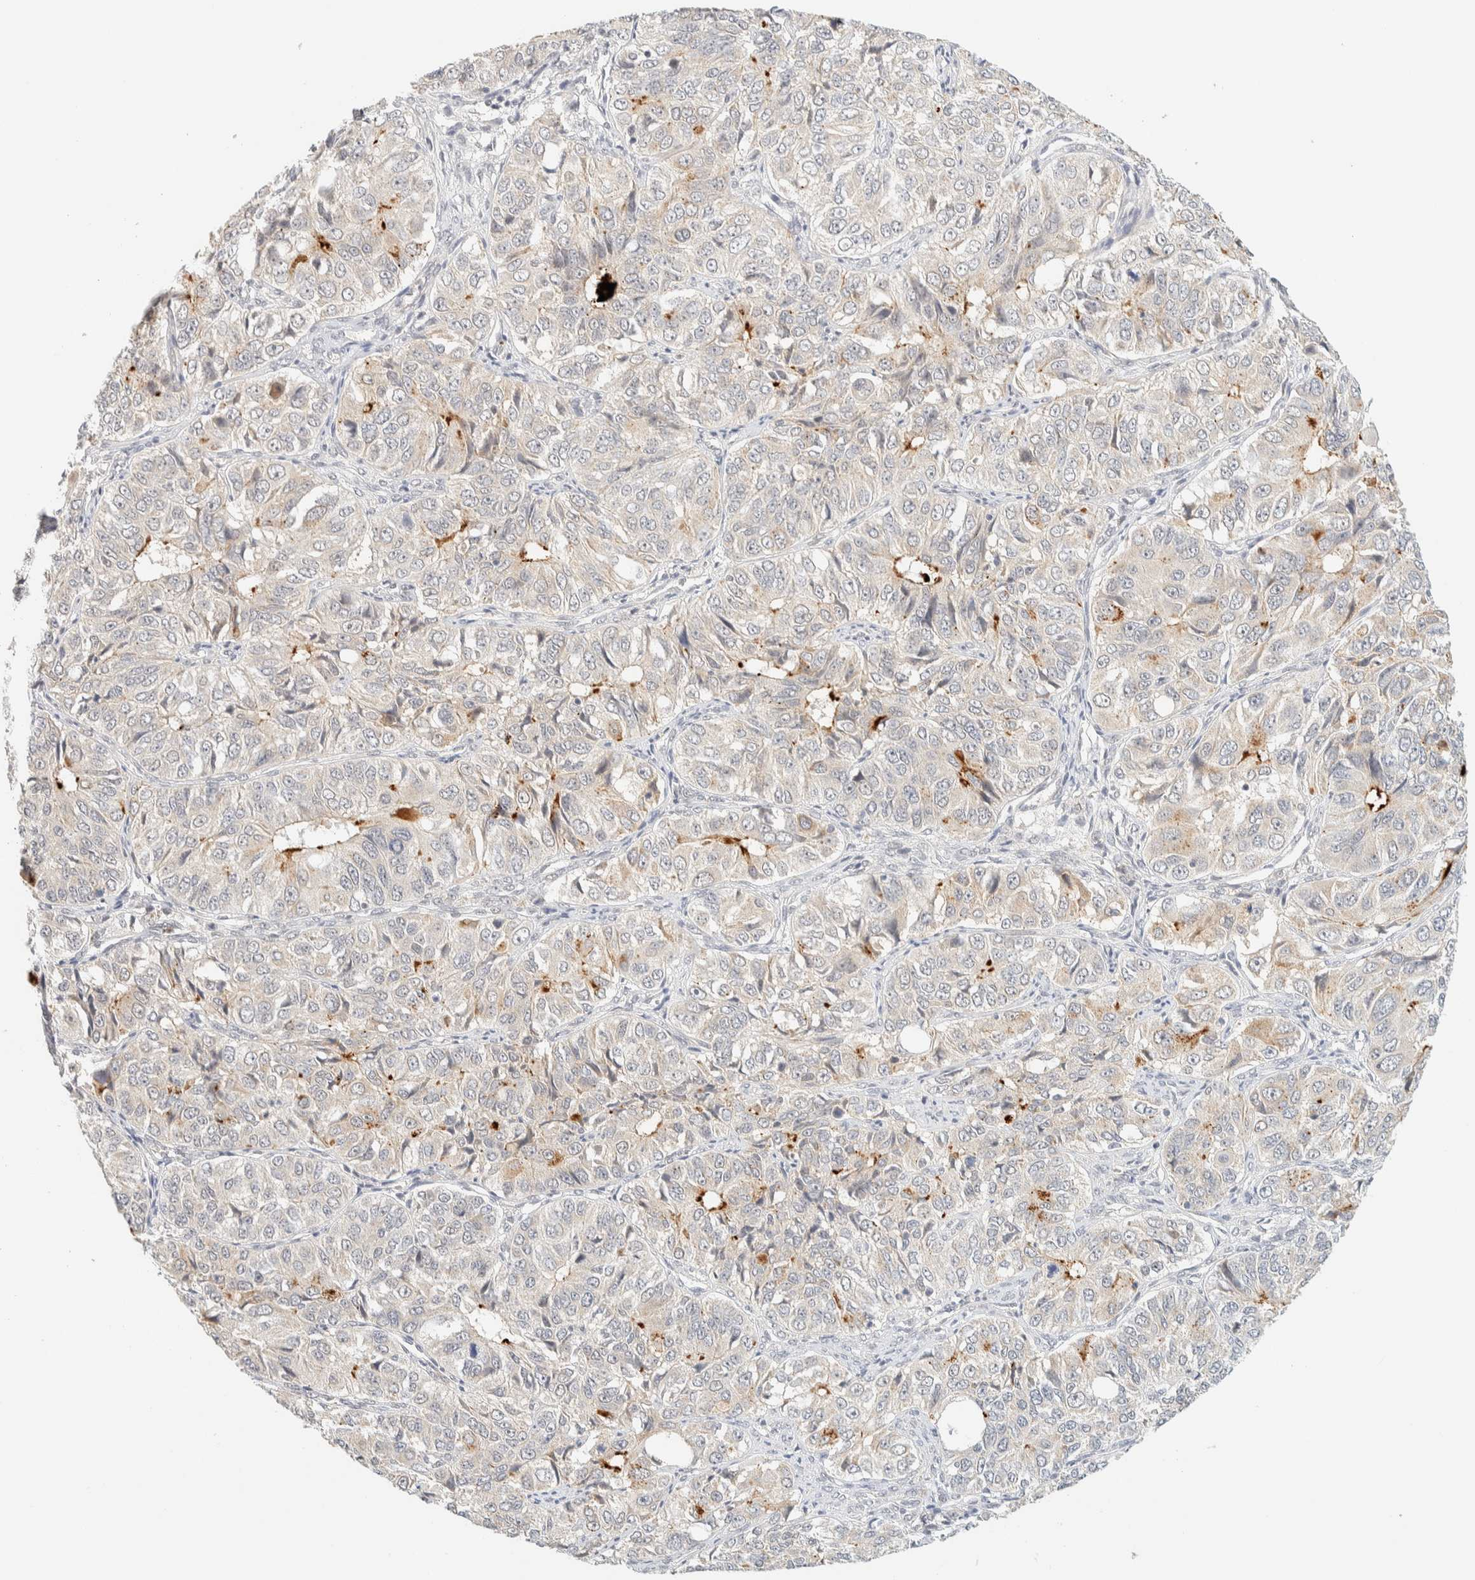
{"staining": {"intensity": "negative", "quantity": "none", "location": "none"}, "tissue": "ovarian cancer", "cell_type": "Tumor cells", "image_type": "cancer", "snomed": [{"axis": "morphology", "description": "Carcinoma, endometroid"}, {"axis": "topography", "description": "Ovary"}], "caption": "A high-resolution histopathology image shows IHC staining of ovarian cancer, which displays no significant staining in tumor cells.", "gene": "TNK1", "patient": {"sex": "female", "age": 51}}